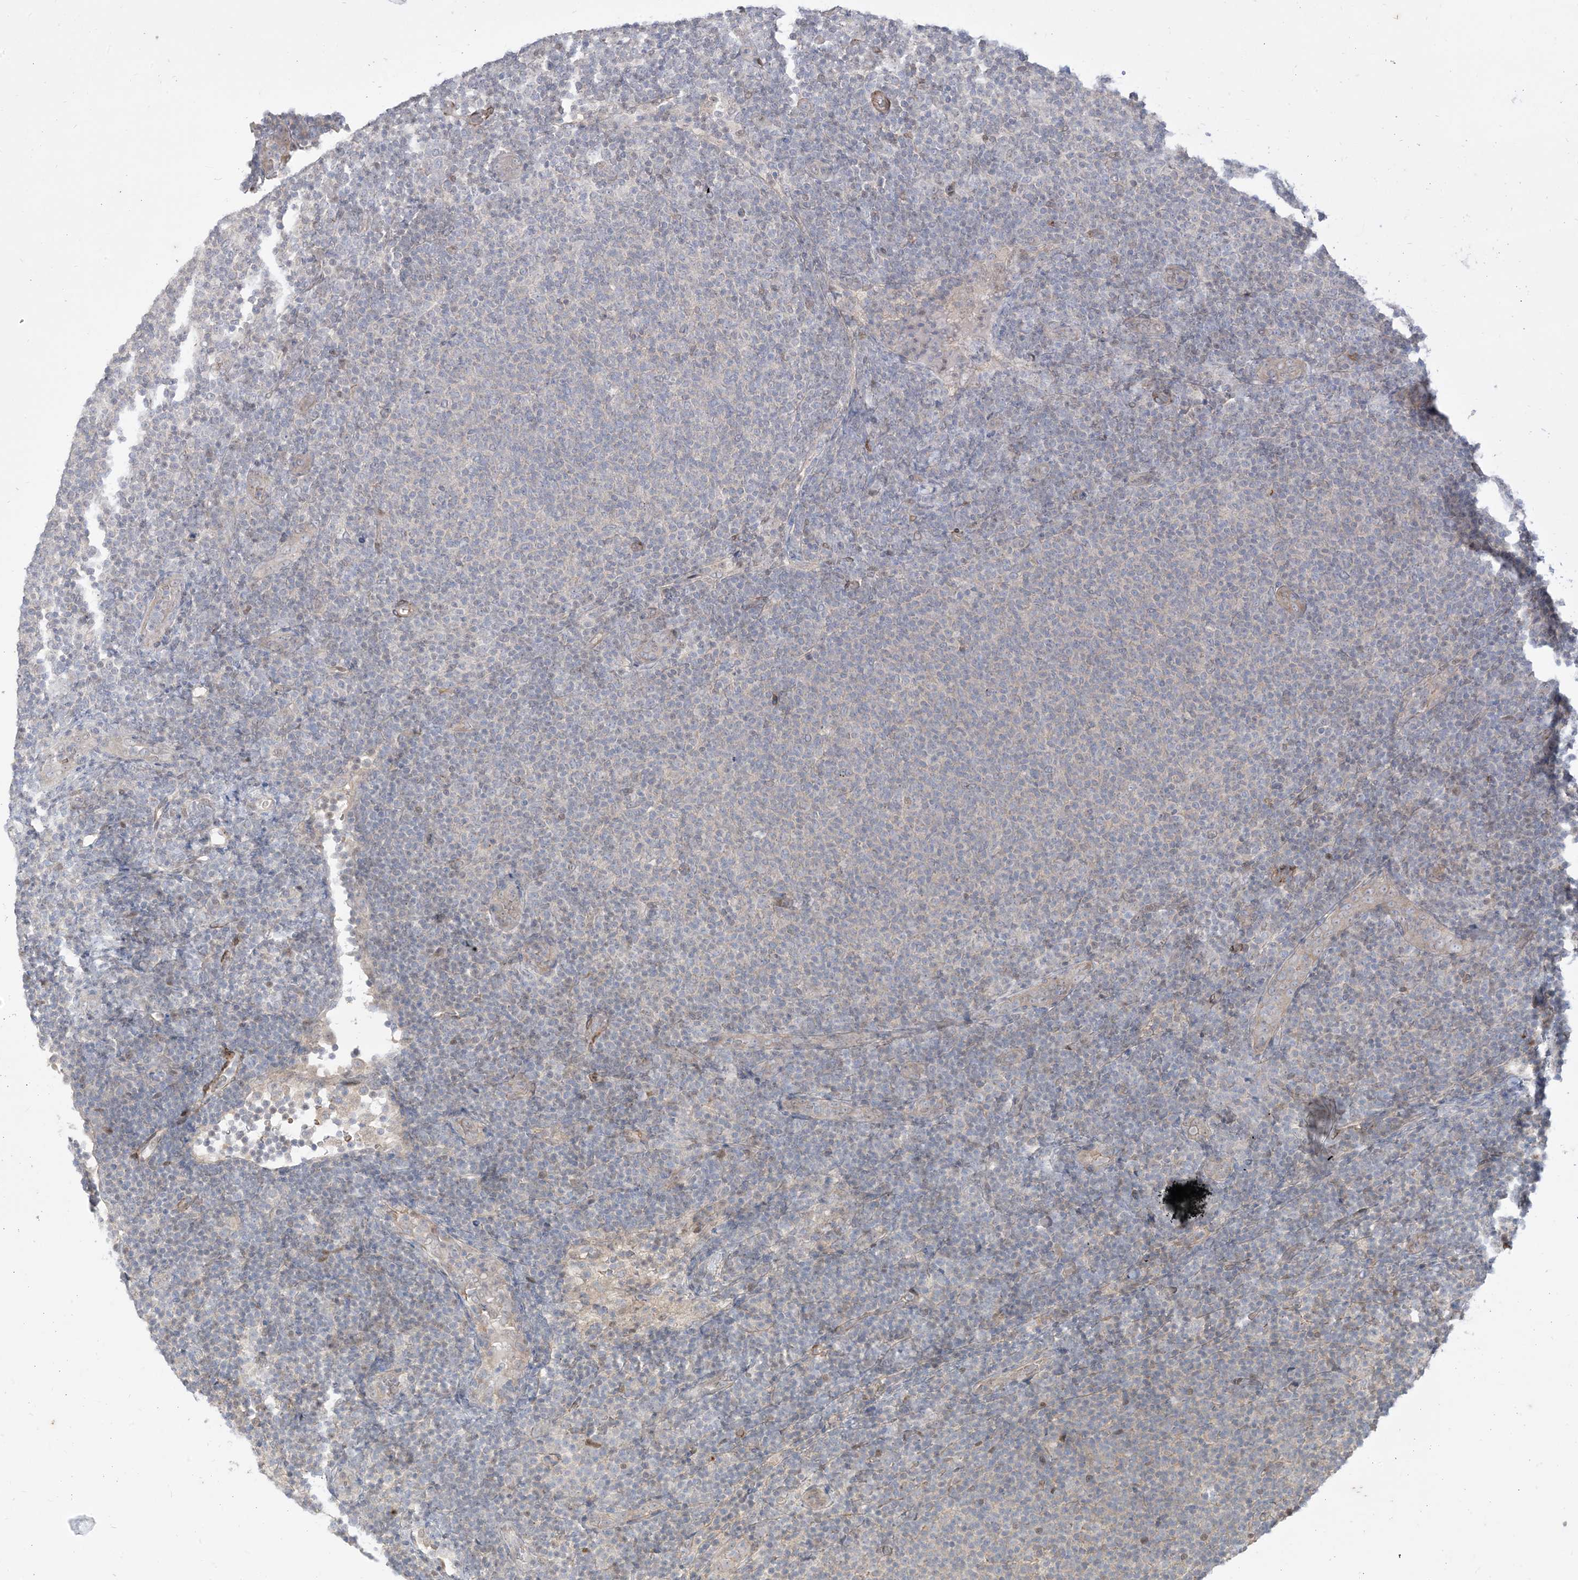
{"staining": {"intensity": "negative", "quantity": "none", "location": "none"}, "tissue": "lymphoma", "cell_type": "Tumor cells", "image_type": "cancer", "snomed": [{"axis": "morphology", "description": "Malignant lymphoma, non-Hodgkin's type, Low grade"}, {"axis": "topography", "description": "Lymph node"}], "caption": "Malignant lymphoma, non-Hodgkin's type (low-grade) stained for a protein using IHC displays no staining tumor cells.", "gene": "RIN1", "patient": {"sex": "male", "age": 66}}